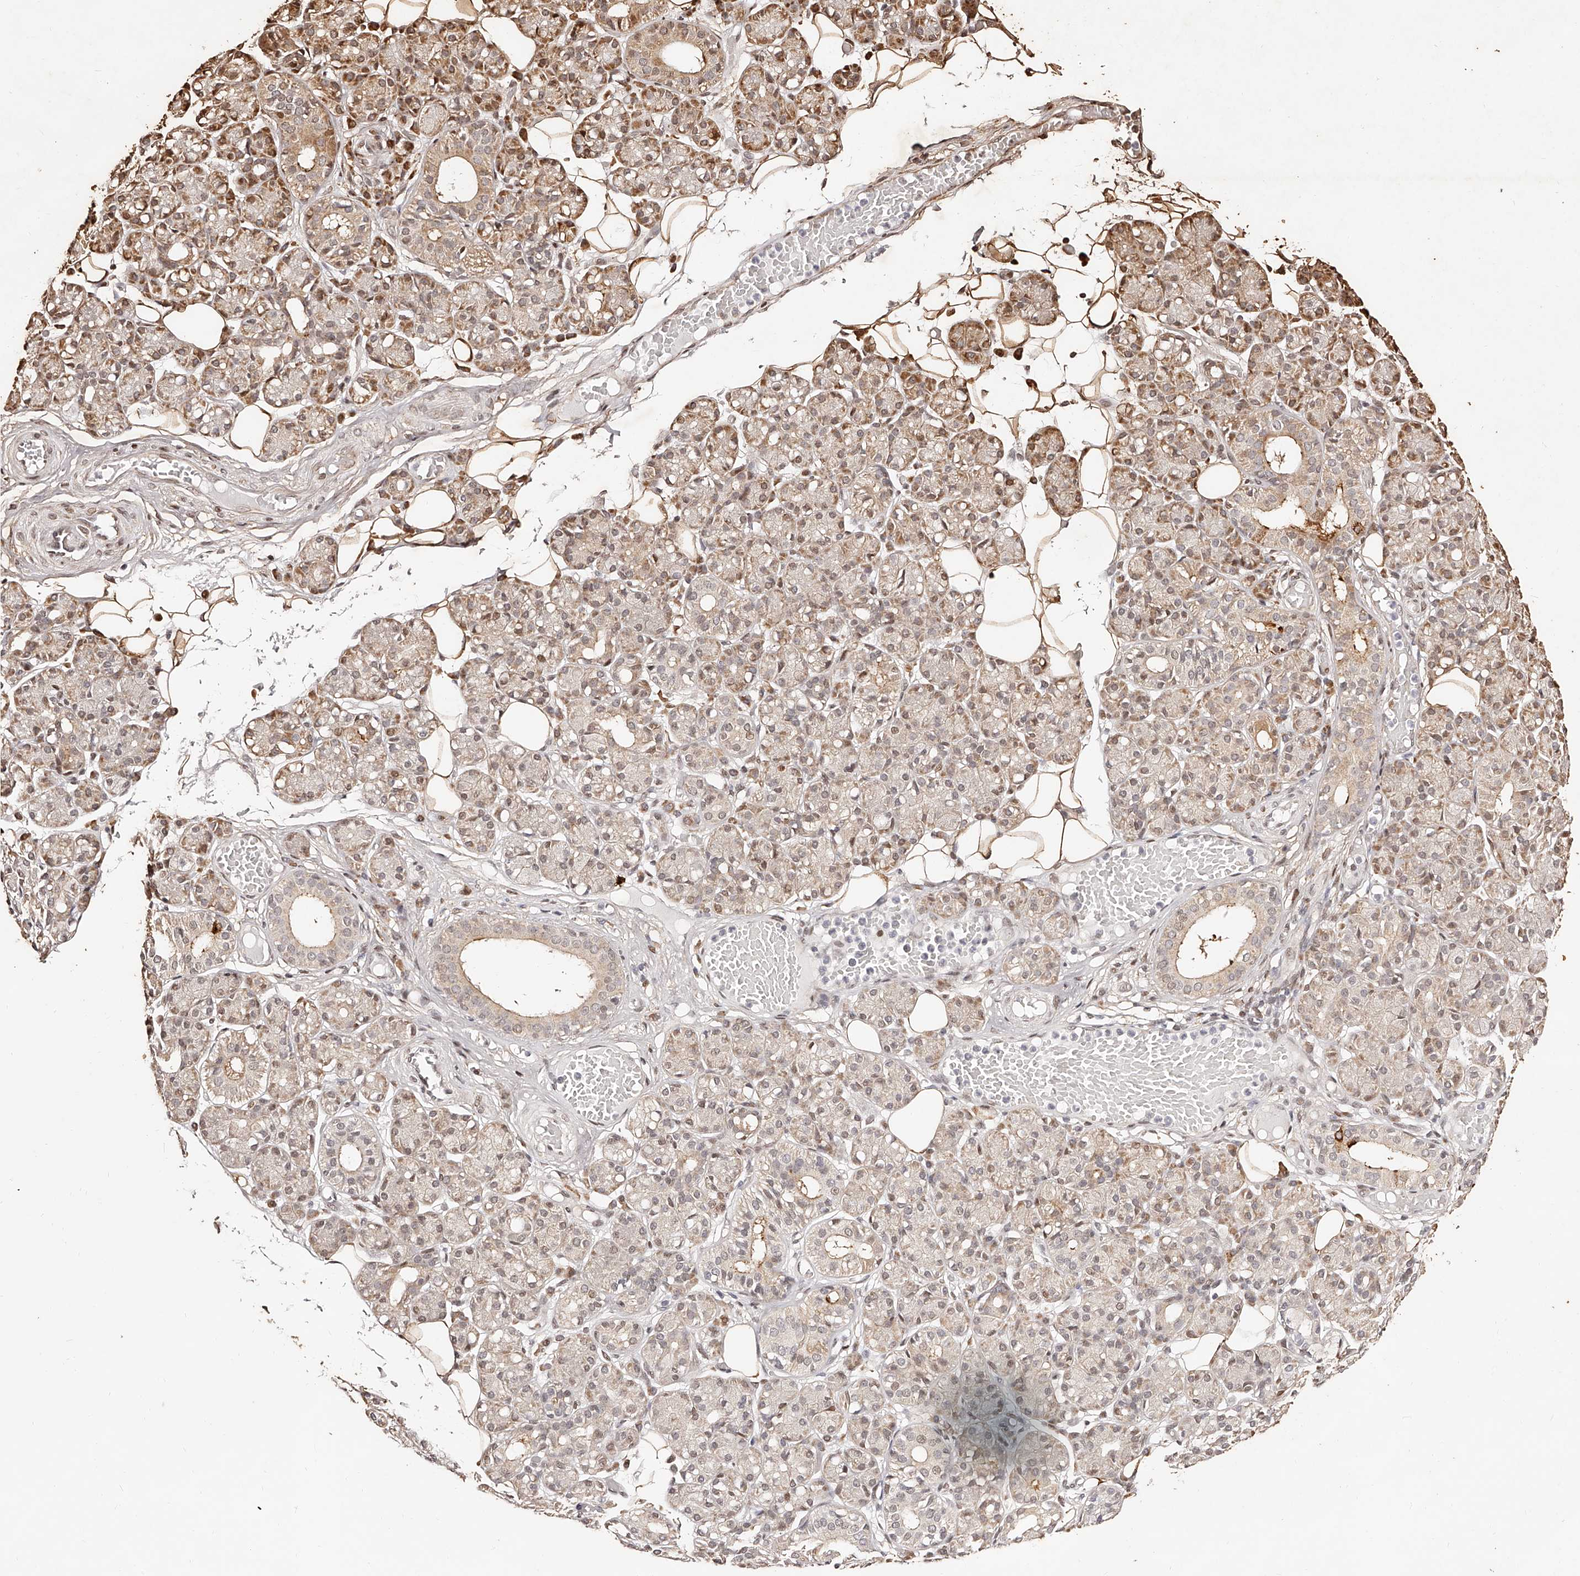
{"staining": {"intensity": "strong", "quantity": ">75%", "location": "cytoplasmic/membranous,nuclear"}, "tissue": "salivary gland", "cell_type": "Glandular cells", "image_type": "normal", "snomed": [{"axis": "morphology", "description": "Normal tissue, NOS"}, {"axis": "topography", "description": "Salivary gland"}], "caption": "The image shows staining of normal salivary gland, revealing strong cytoplasmic/membranous,nuclear protein positivity (brown color) within glandular cells.", "gene": "USF3", "patient": {"sex": "male", "age": 63}}